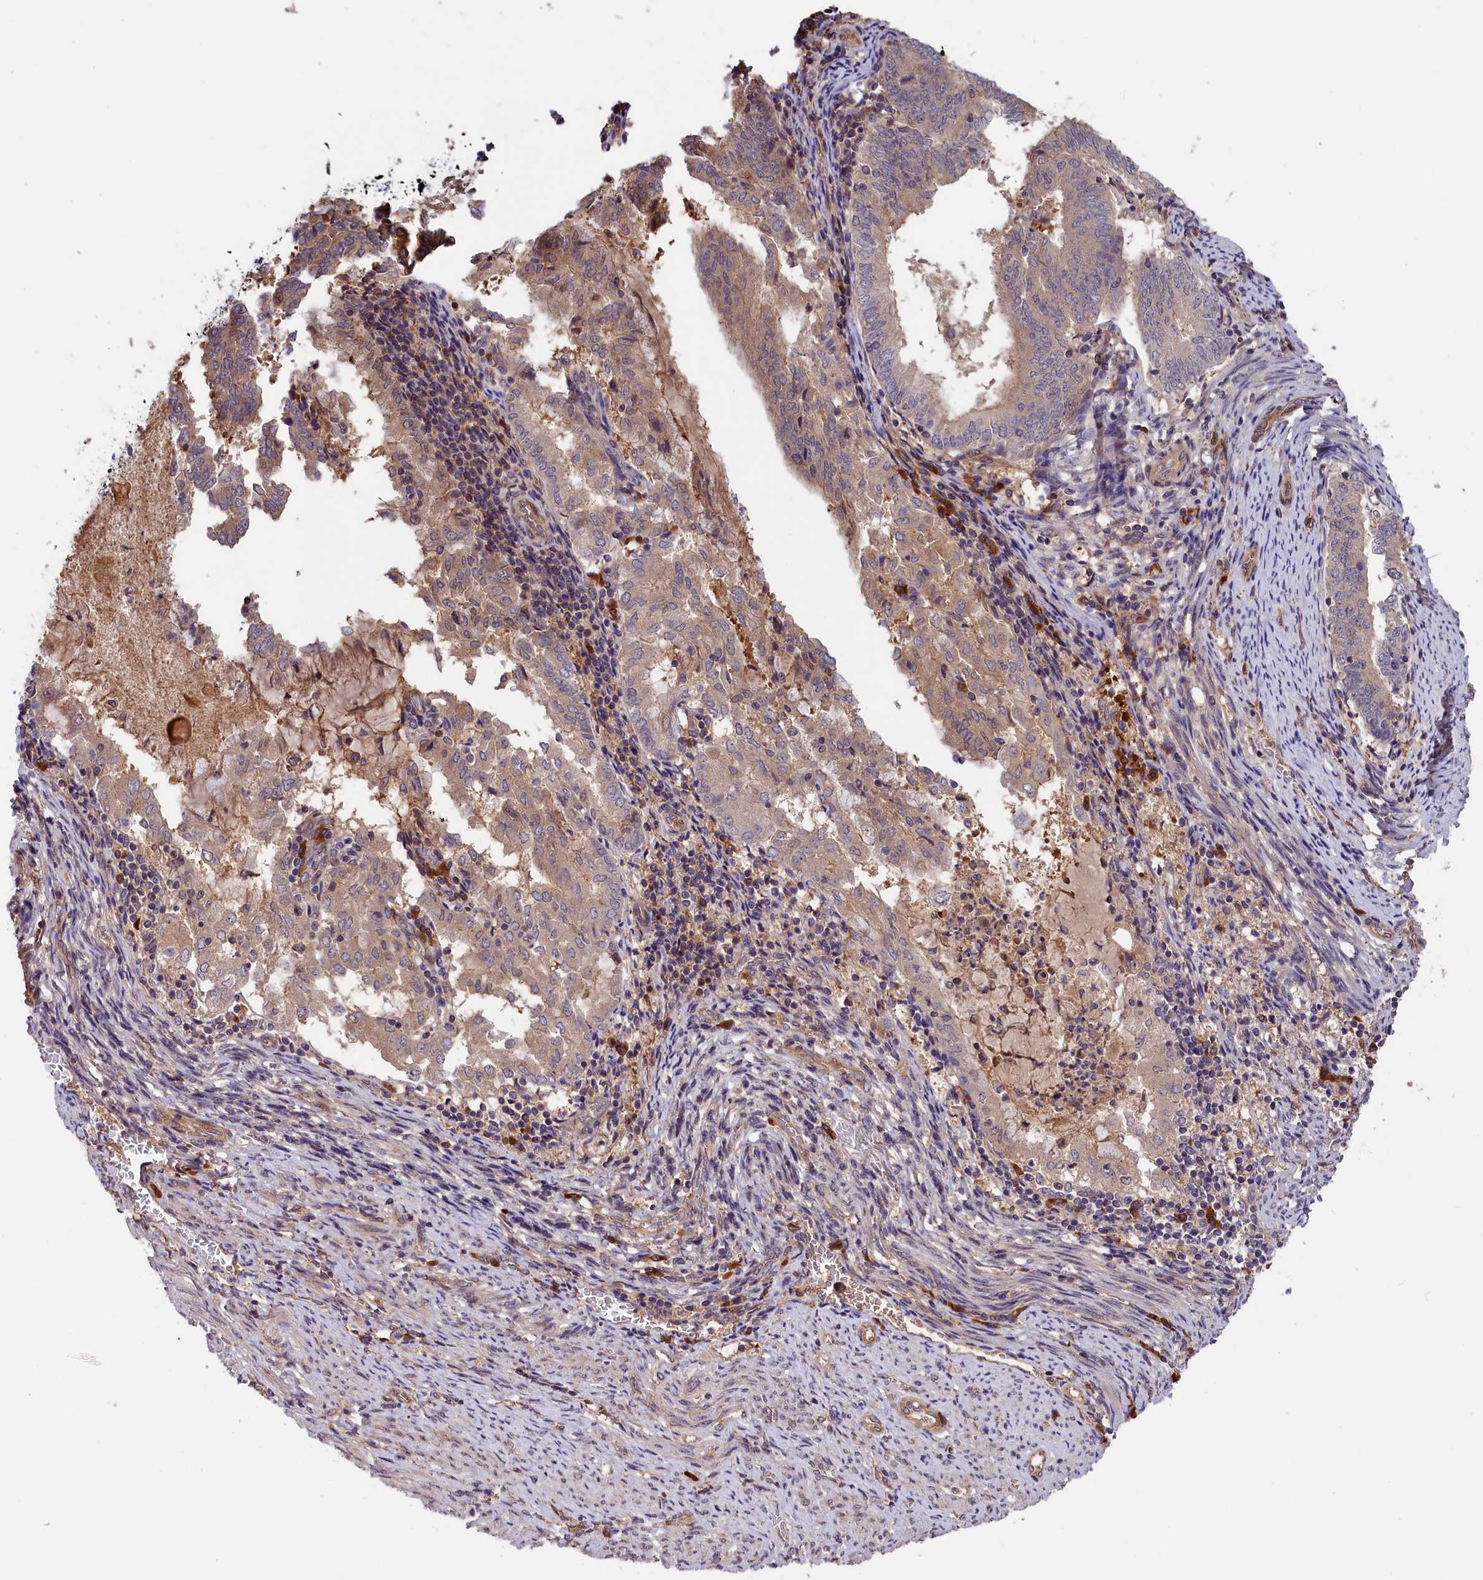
{"staining": {"intensity": "weak", "quantity": "25%-75%", "location": "cytoplasmic/membranous"}, "tissue": "endometrial cancer", "cell_type": "Tumor cells", "image_type": "cancer", "snomed": [{"axis": "morphology", "description": "Adenocarcinoma, NOS"}, {"axis": "topography", "description": "Endometrium"}], "caption": "Weak cytoplasmic/membranous expression is present in approximately 25%-75% of tumor cells in endometrial cancer (adenocarcinoma).", "gene": "SETD6", "patient": {"sex": "female", "age": 80}}